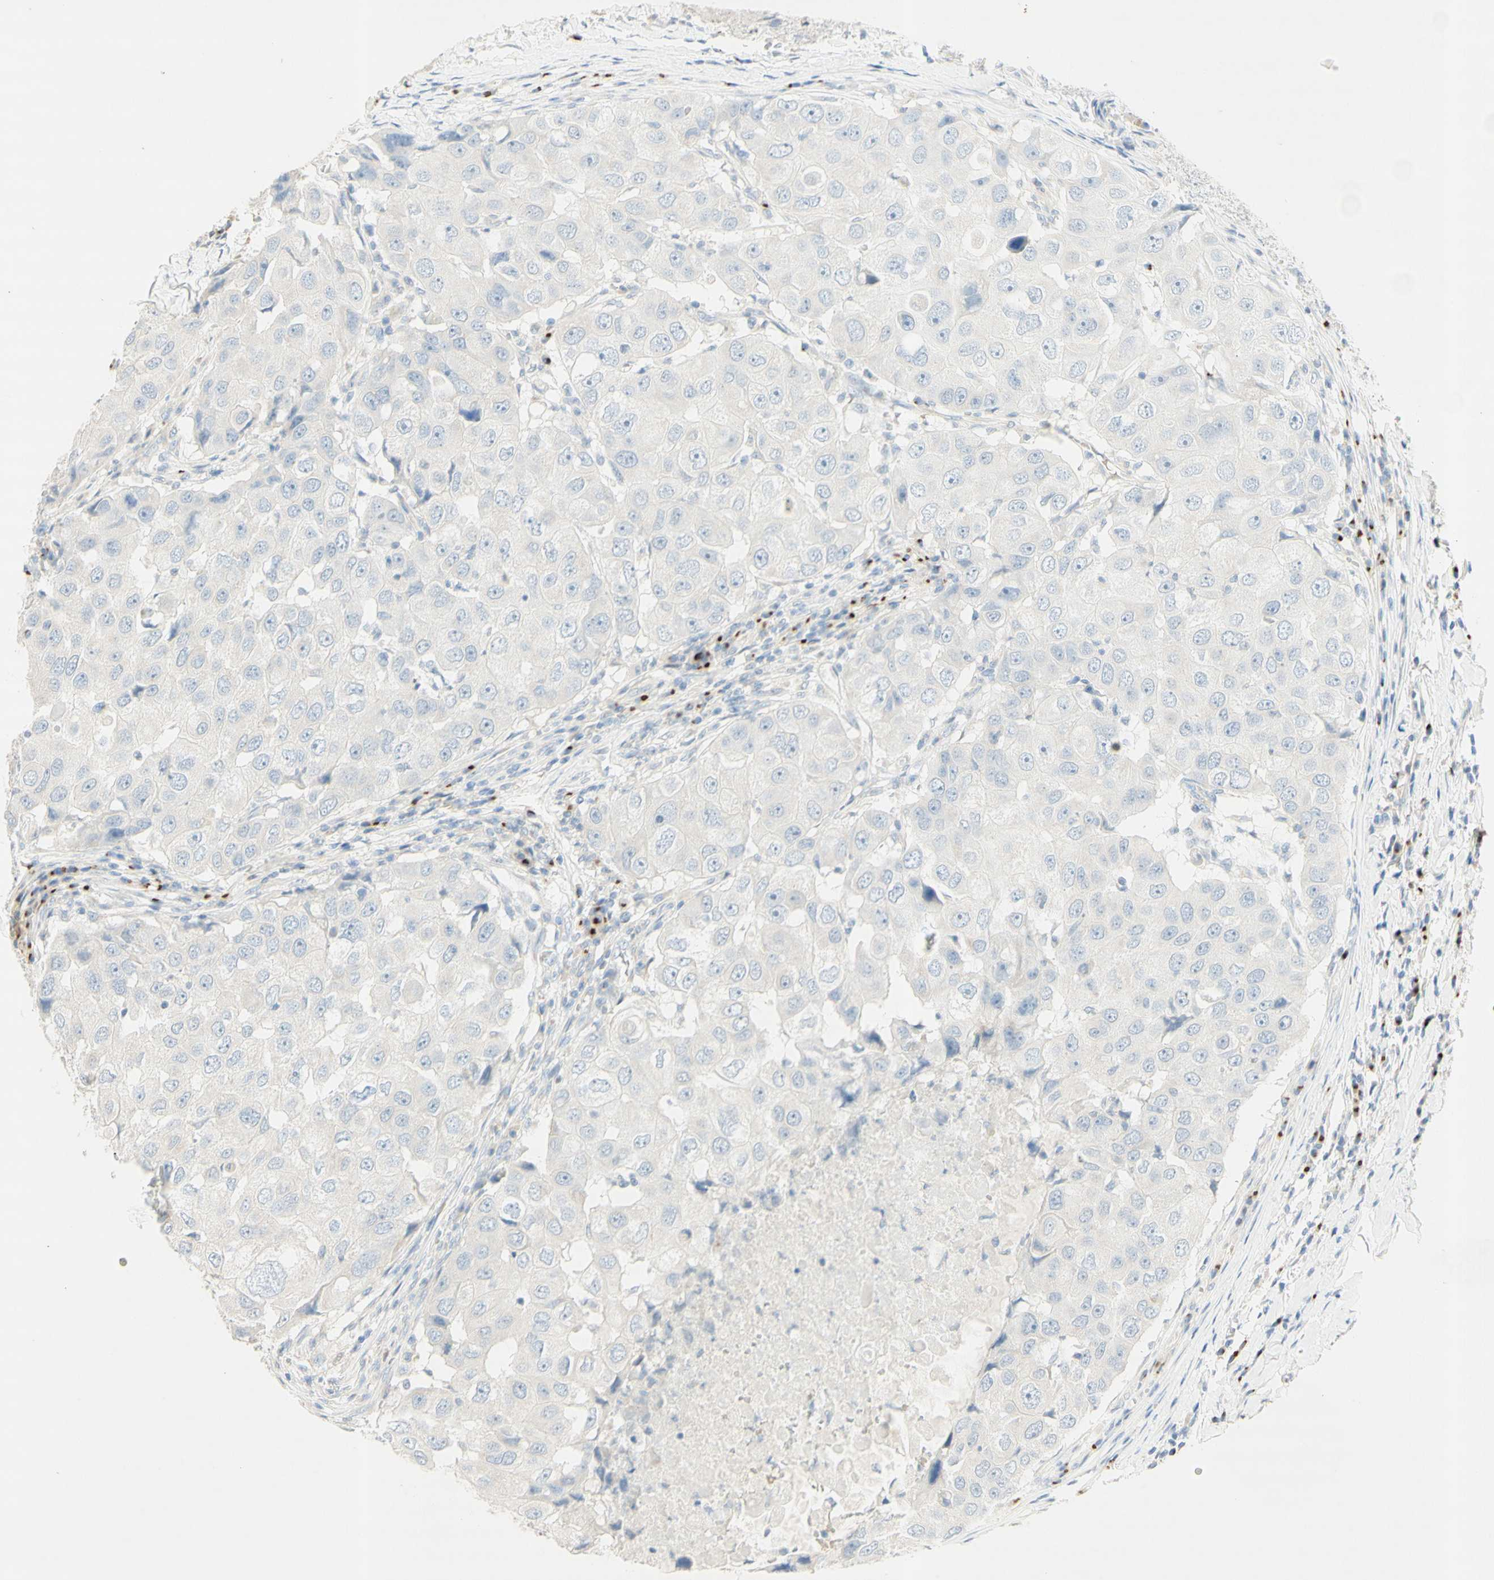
{"staining": {"intensity": "negative", "quantity": "none", "location": "none"}, "tissue": "breast cancer", "cell_type": "Tumor cells", "image_type": "cancer", "snomed": [{"axis": "morphology", "description": "Duct carcinoma"}, {"axis": "topography", "description": "Breast"}], "caption": "This is an IHC histopathology image of human breast cancer (invasive ductal carcinoma). There is no positivity in tumor cells.", "gene": "MANEA", "patient": {"sex": "female", "age": 27}}